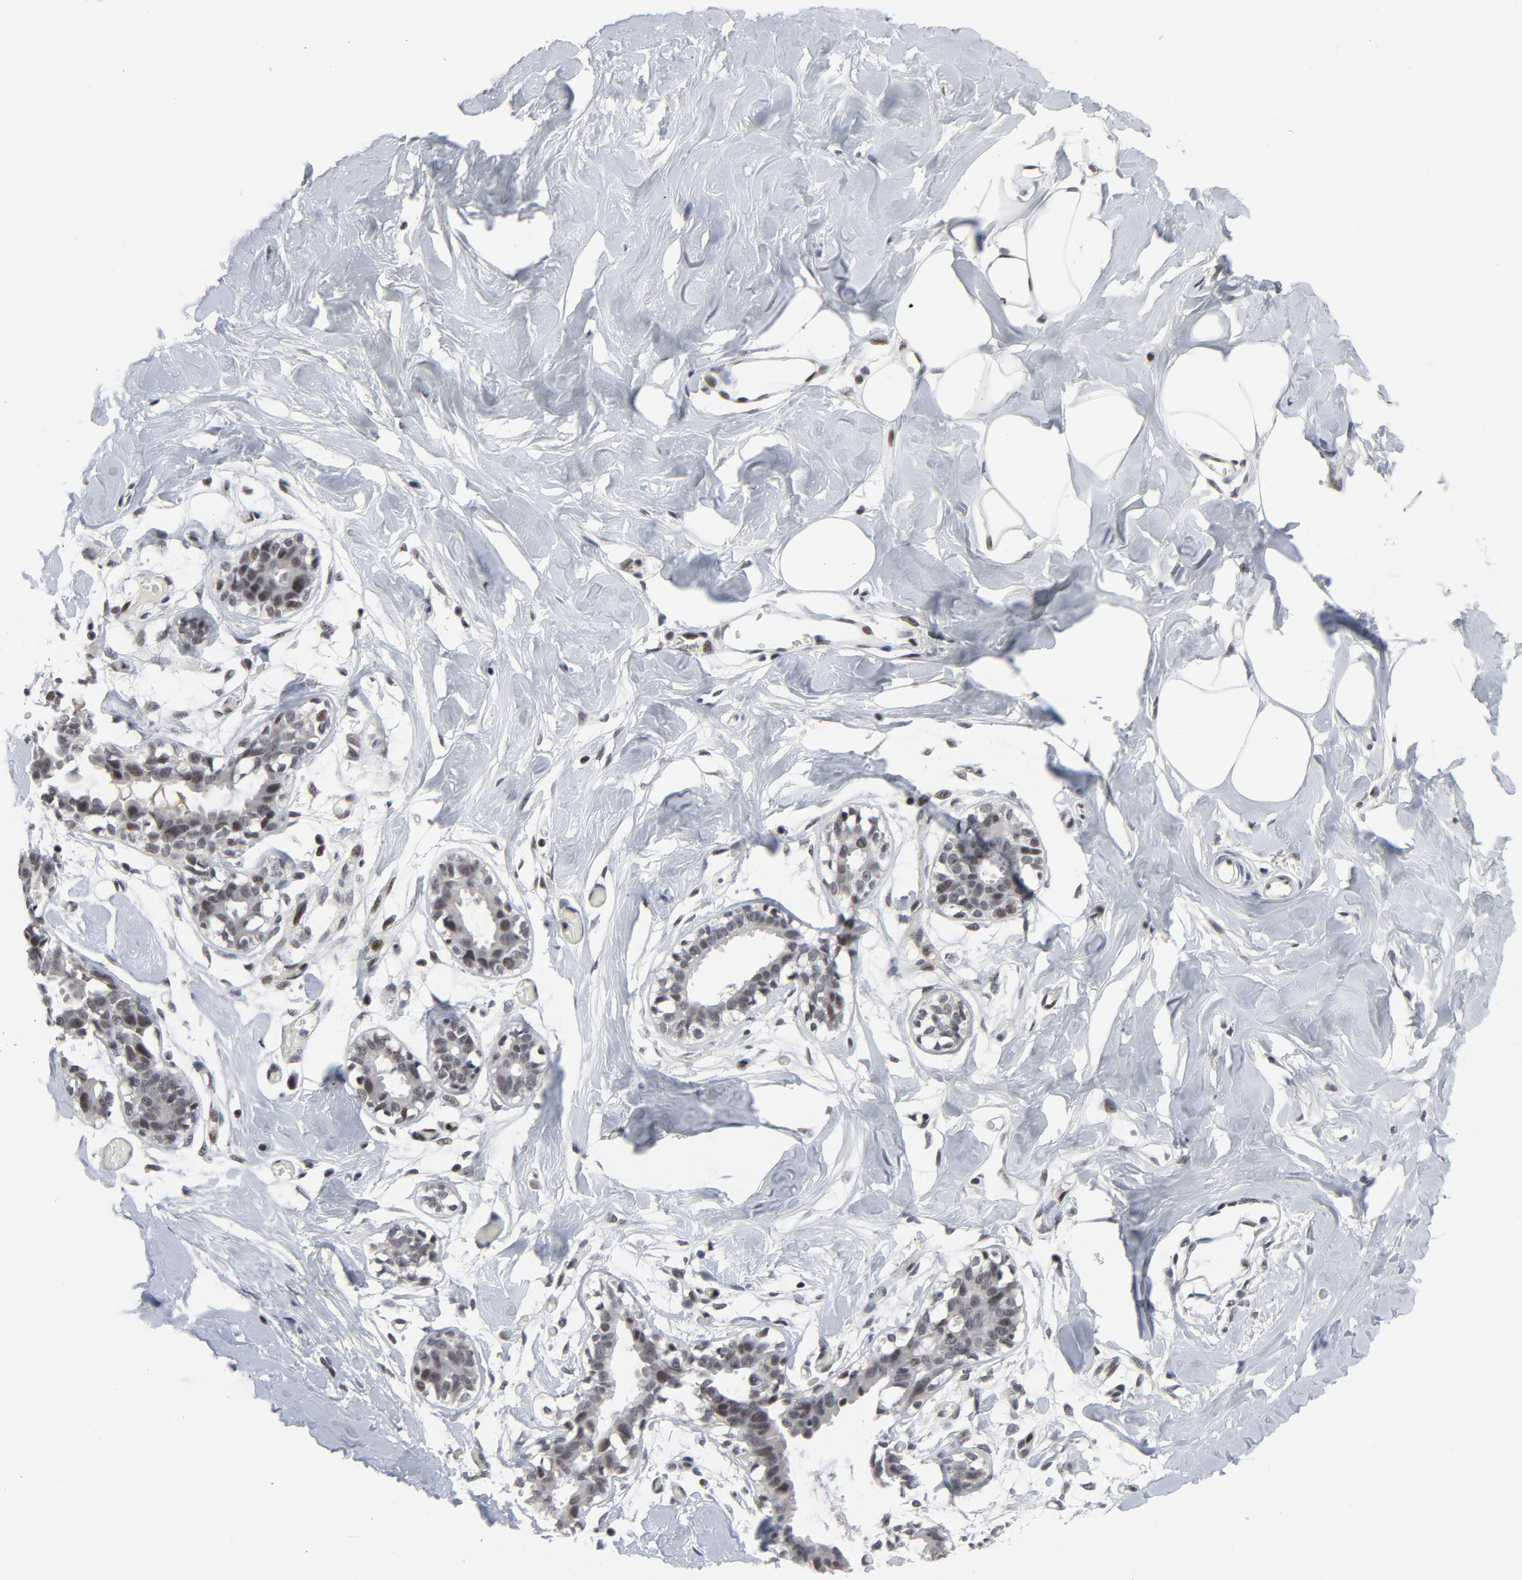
{"staining": {"intensity": "weak", "quantity": ">75%", "location": "nuclear"}, "tissue": "breast", "cell_type": "Adipocytes", "image_type": "normal", "snomed": [{"axis": "morphology", "description": "Normal tissue, NOS"}, {"axis": "topography", "description": "Breast"}, {"axis": "topography", "description": "Adipose tissue"}], "caption": "An immunohistochemistry image of benign tissue is shown. Protein staining in brown labels weak nuclear positivity in breast within adipocytes. The protein of interest is shown in brown color, while the nuclei are stained blue.", "gene": "GABPA", "patient": {"sex": "female", "age": 25}}